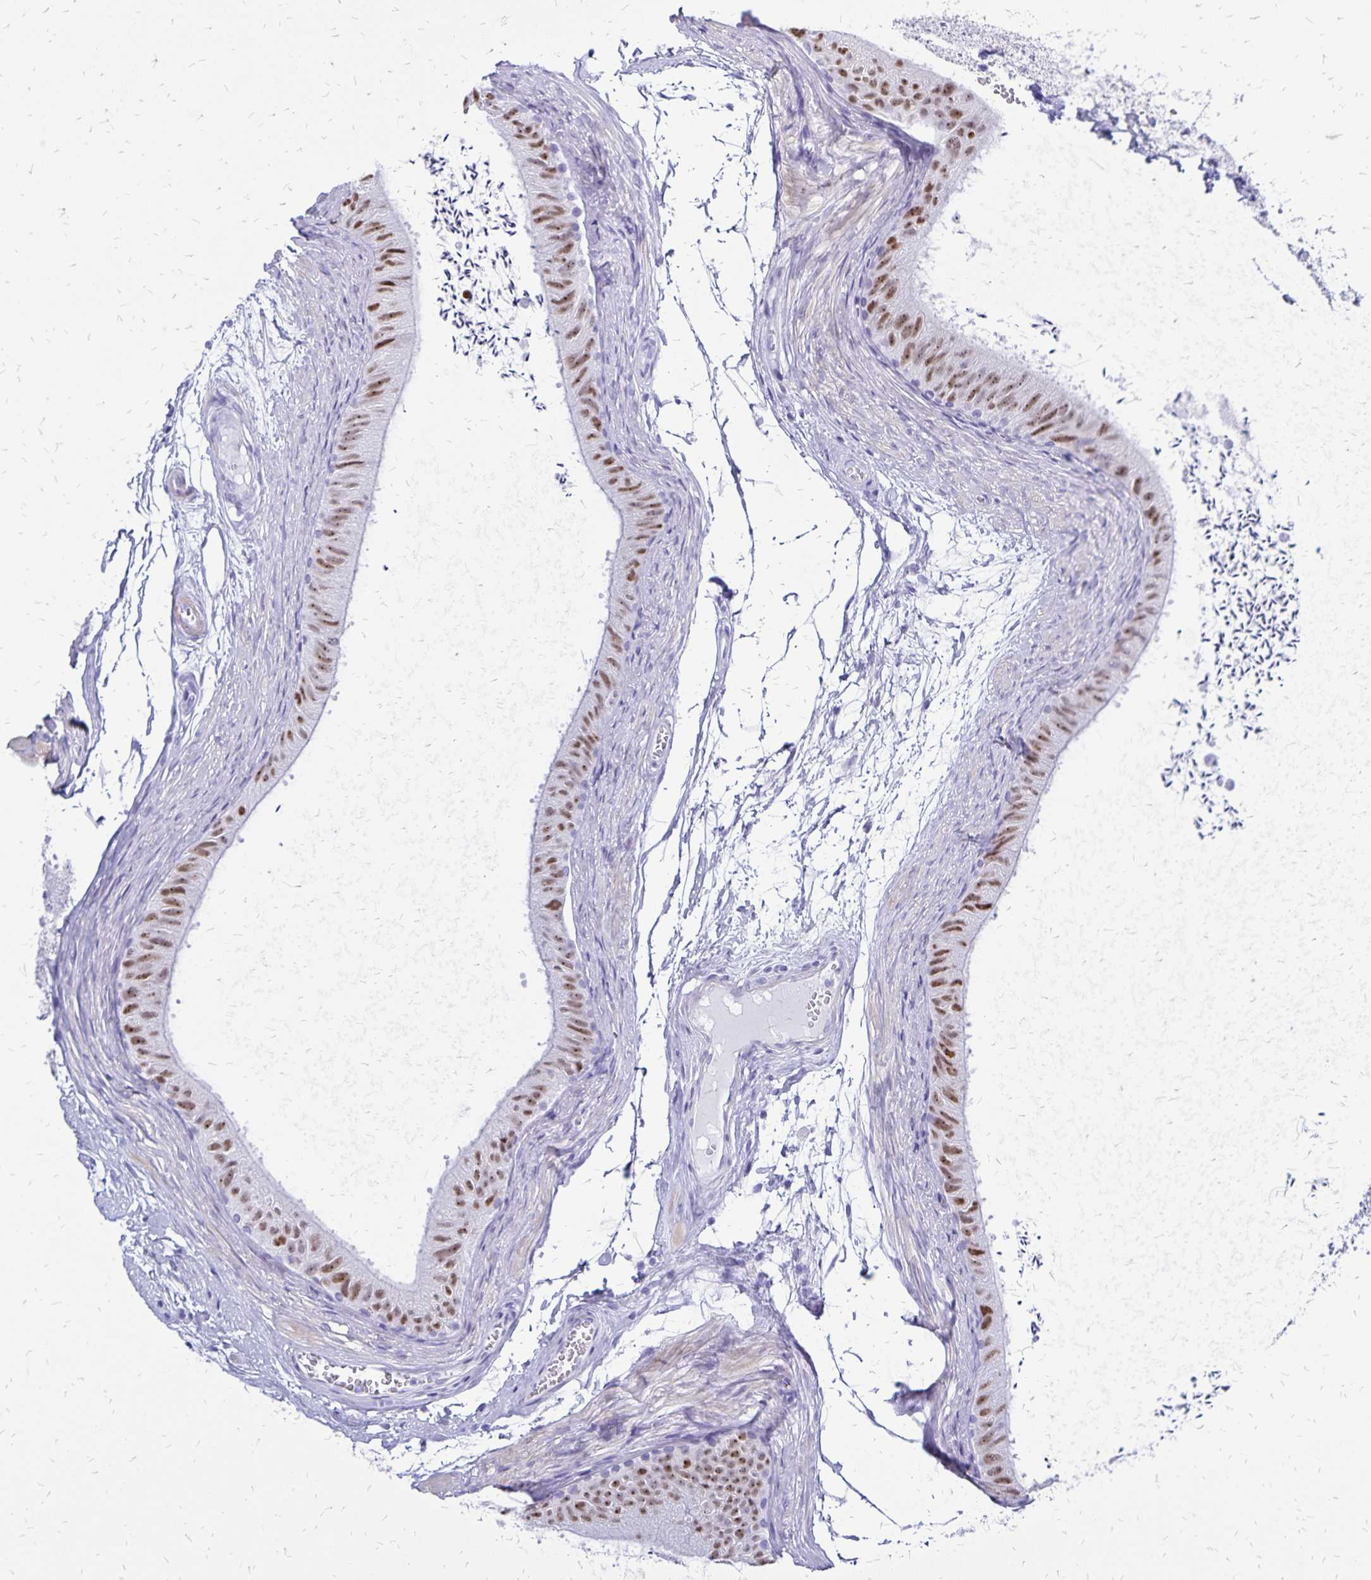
{"staining": {"intensity": "moderate", "quantity": "25%-75%", "location": "nuclear"}, "tissue": "epididymis", "cell_type": "Glandular cells", "image_type": "normal", "snomed": [{"axis": "morphology", "description": "Normal tissue, NOS"}, {"axis": "topography", "description": "Epididymis, spermatic cord, NOS"}, {"axis": "topography", "description": "Epididymis"}, {"axis": "topography", "description": "Peripheral nerve tissue"}], "caption": "Immunohistochemical staining of normal epididymis demonstrates 25%-75% levels of moderate nuclear protein staining in approximately 25%-75% of glandular cells.", "gene": "HMGB3", "patient": {"sex": "male", "age": 29}}